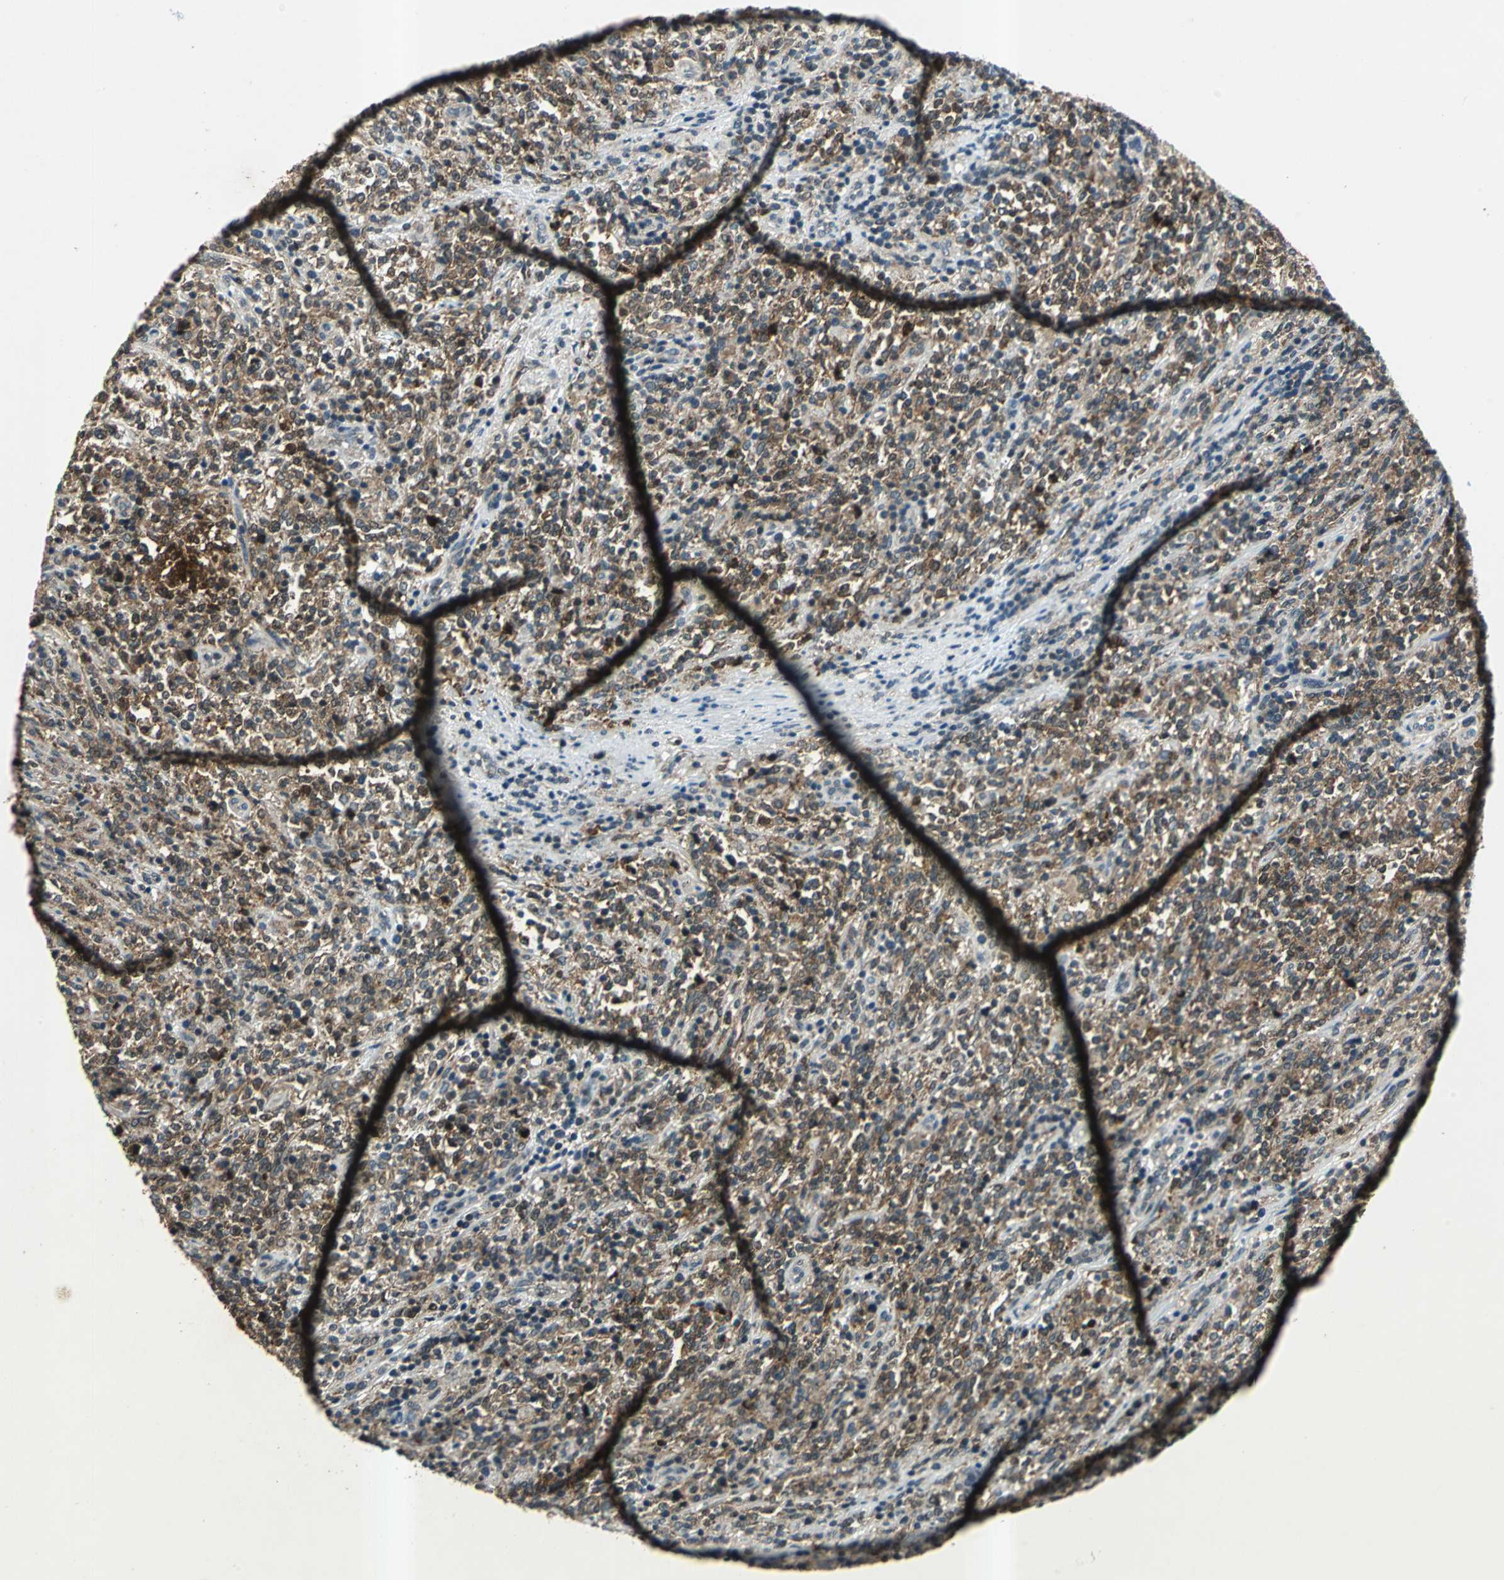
{"staining": {"intensity": "moderate", "quantity": ">75%", "location": "cytoplasmic/membranous"}, "tissue": "lymphoma", "cell_type": "Tumor cells", "image_type": "cancer", "snomed": [{"axis": "morphology", "description": "Malignant lymphoma, non-Hodgkin's type, High grade"}, {"axis": "topography", "description": "Soft tissue"}], "caption": "IHC photomicrograph of neoplastic tissue: lymphoma stained using IHC demonstrates medium levels of moderate protein expression localized specifically in the cytoplasmic/membranous of tumor cells, appearing as a cytoplasmic/membranous brown color.", "gene": "AHSA1", "patient": {"sex": "male", "age": 18}}